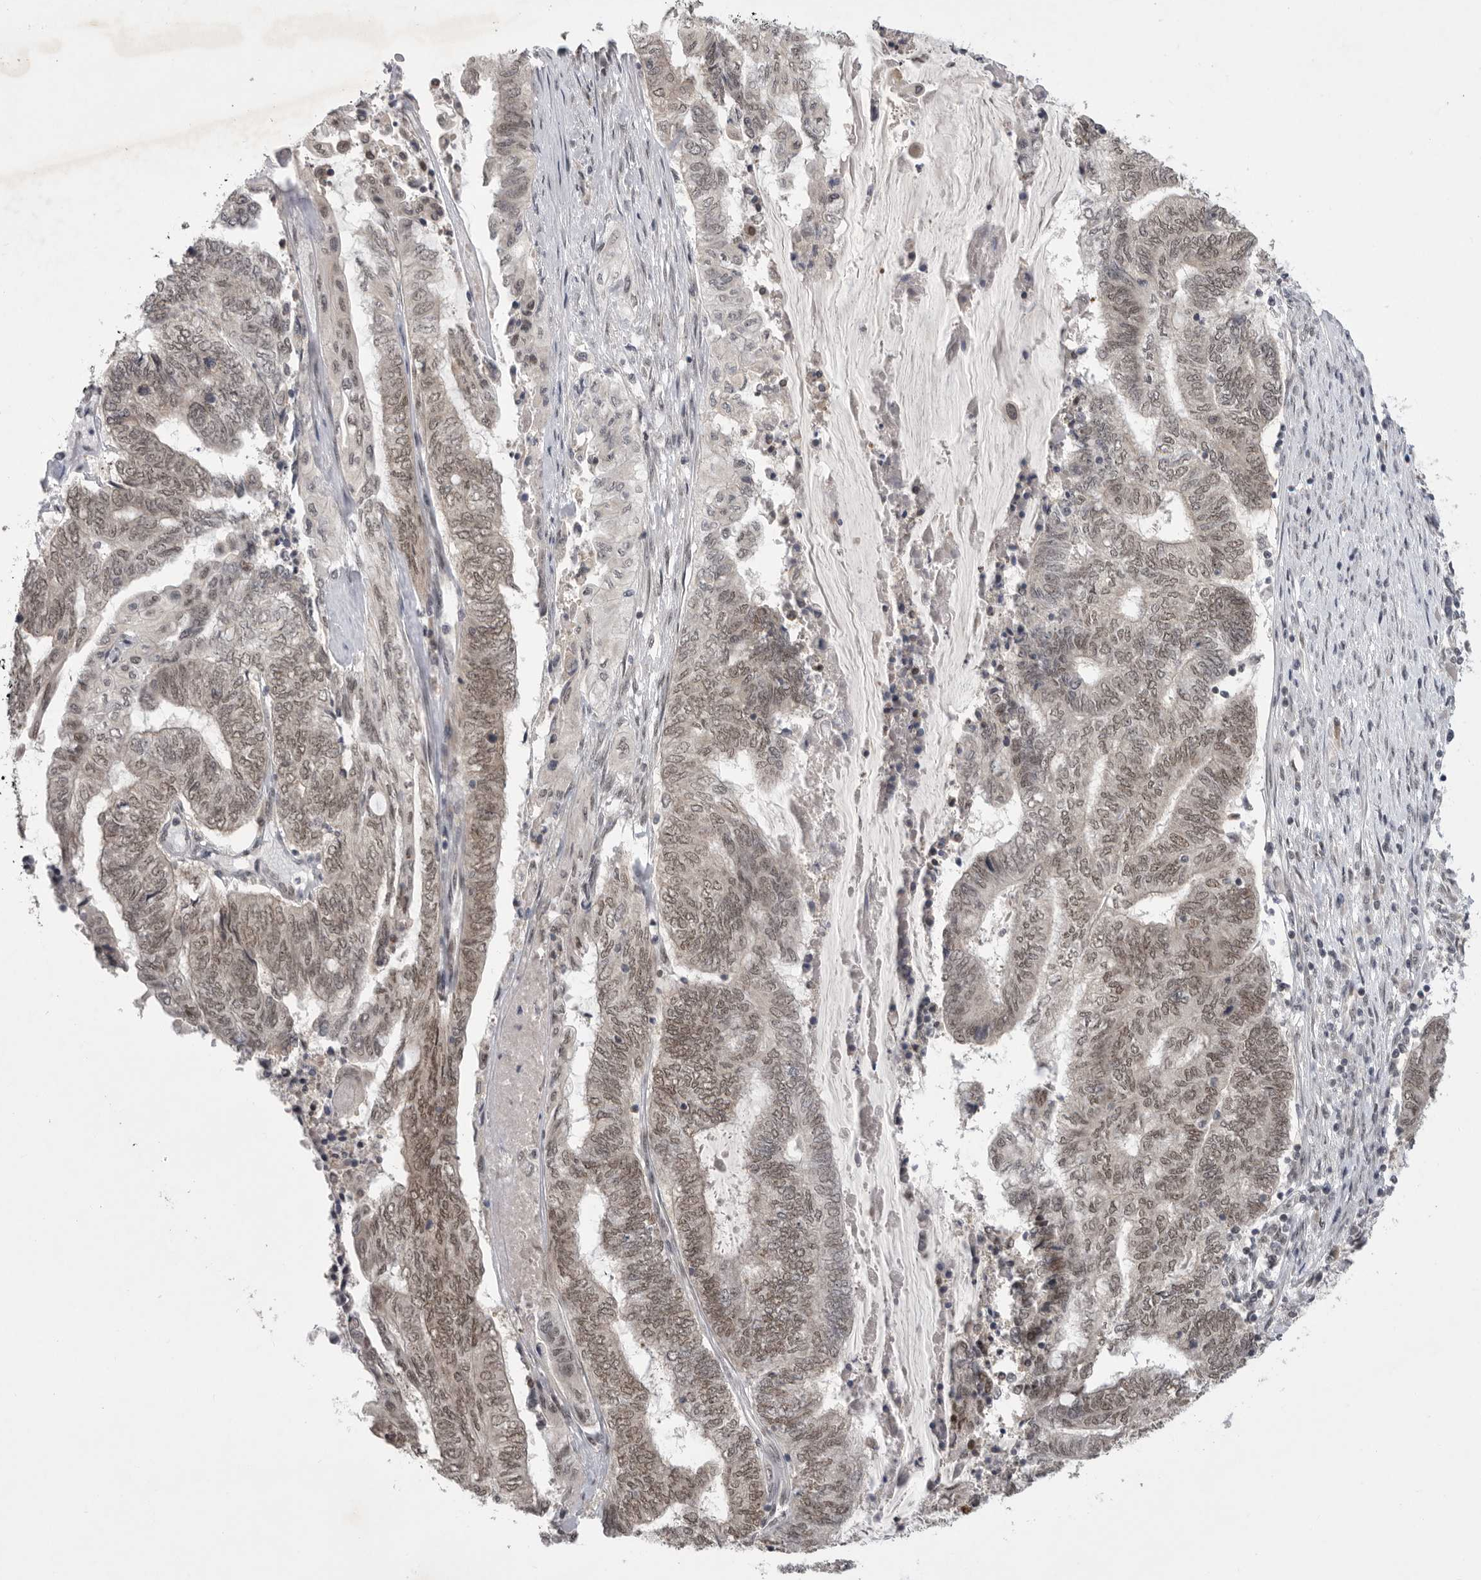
{"staining": {"intensity": "weak", "quantity": "25%-75%", "location": "nuclear"}, "tissue": "endometrial cancer", "cell_type": "Tumor cells", "image_type": "cancer", "snomed": [{"axis": "morphology", "description": "Adenocarcinoma, NOS"}, {"axis": "topography", "description": "Uterus"}, {"axis": "topography", "description": "Endometrium"}], "caption": "Brown immunohistochemical staining in human endometrial cancer displays weak nuclear staining in about 25%-75% of tumor cells.", "gene": "ZNF830", "patient": {"sex": "female", "age": 70}}